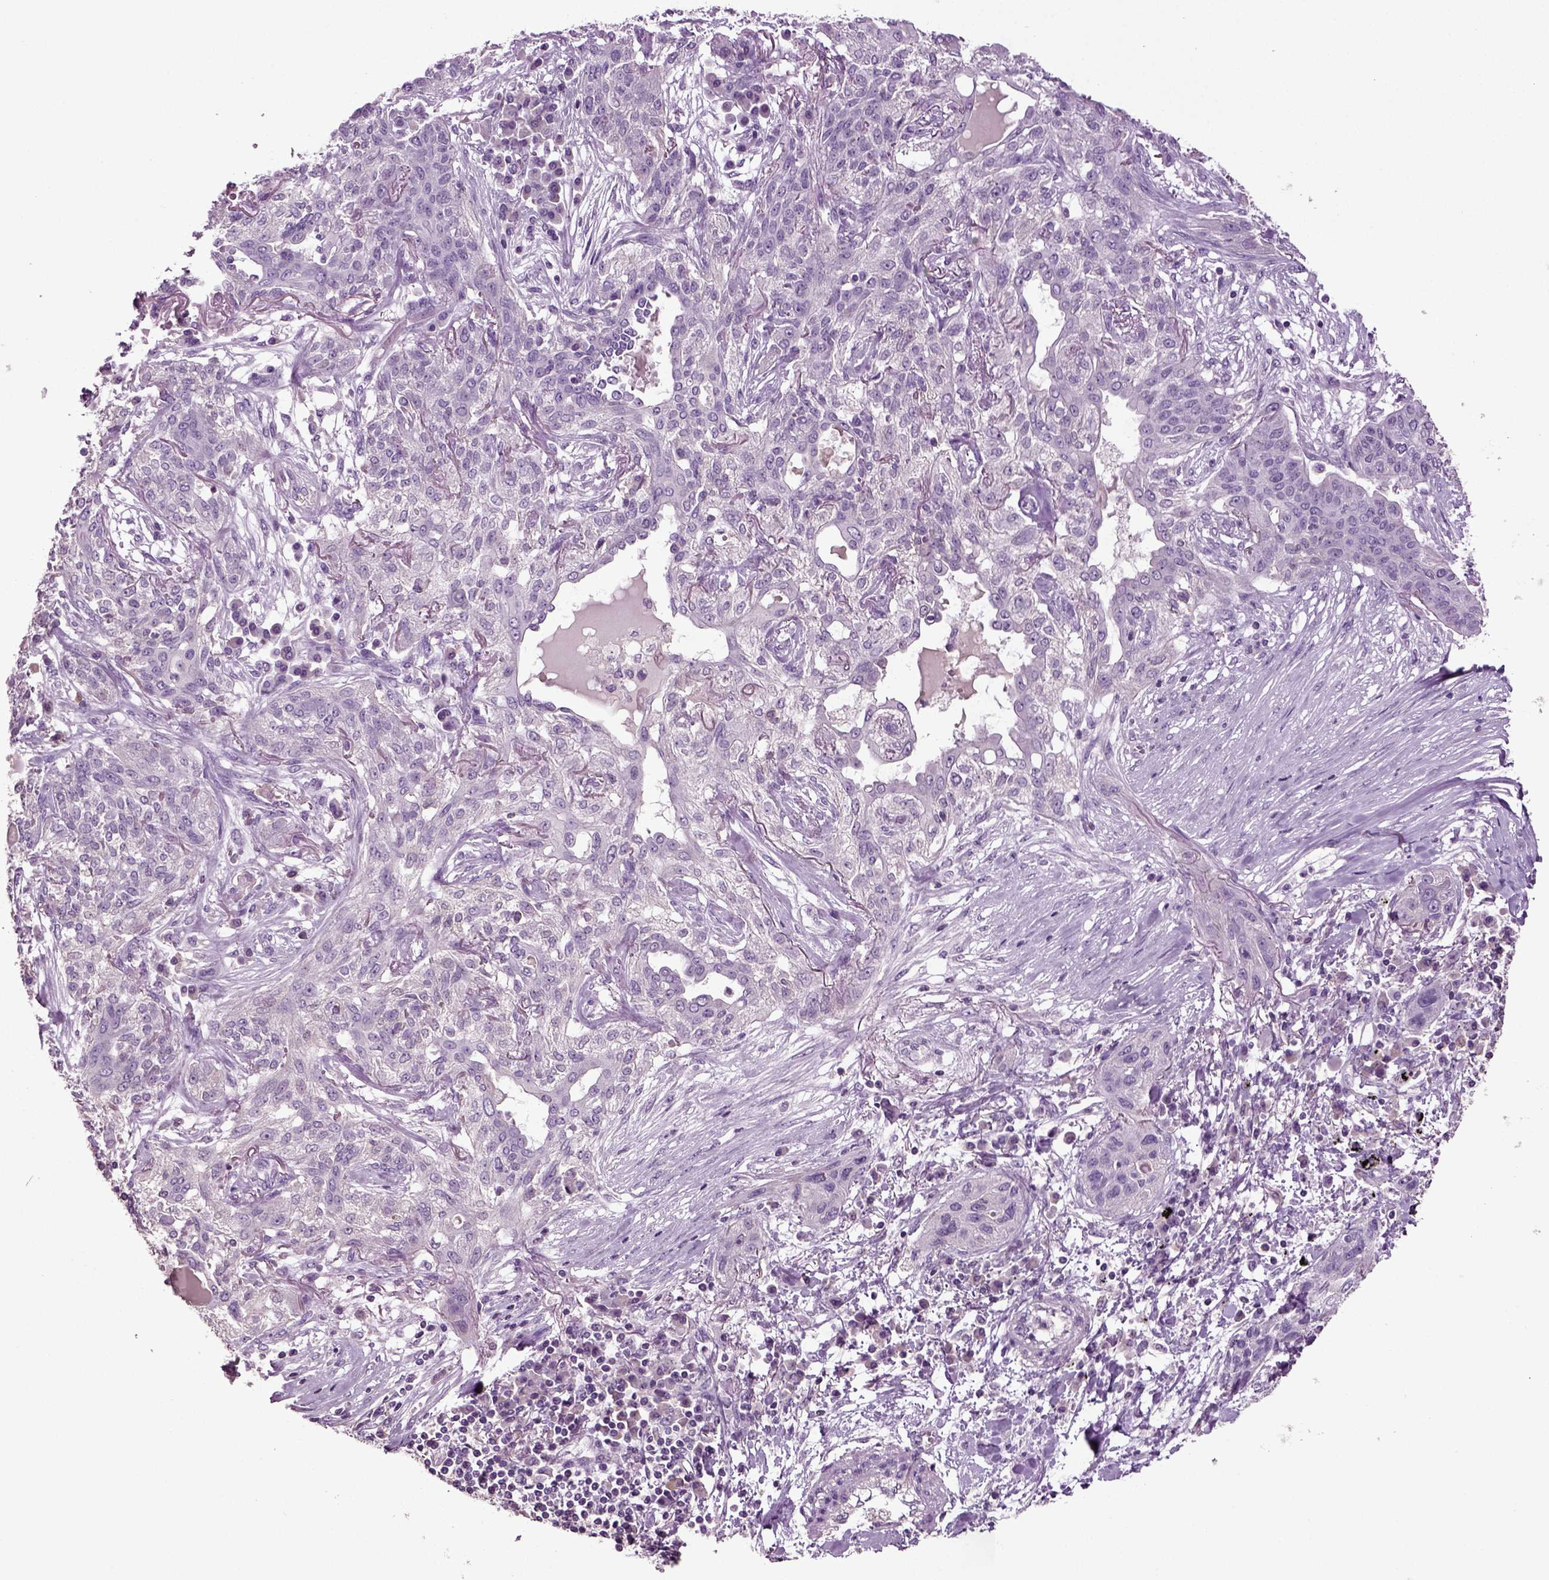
{"staining": {"intensity": "negative", "quantity": "none", "location": "none"}, "tissue": "lung cancer", "cell_type": "Tumor cells", "image_type": "cancer", "snomed": [{"axis": "morphology", "description": "Squamous cell carcinoma, NOS"}, {"axis": "topography", "description": "Lung"}], "caption": "Immunohistochemistry (IHC) image of neoplastic tissue: human lung squamous cell carcinoma stained with DAB (3,3'-diaminobenzidine) demonstrates no significant protein expression in tumor cells.", "gene": "DEFB118", "patient": {"sex": "female", "age": 70}}